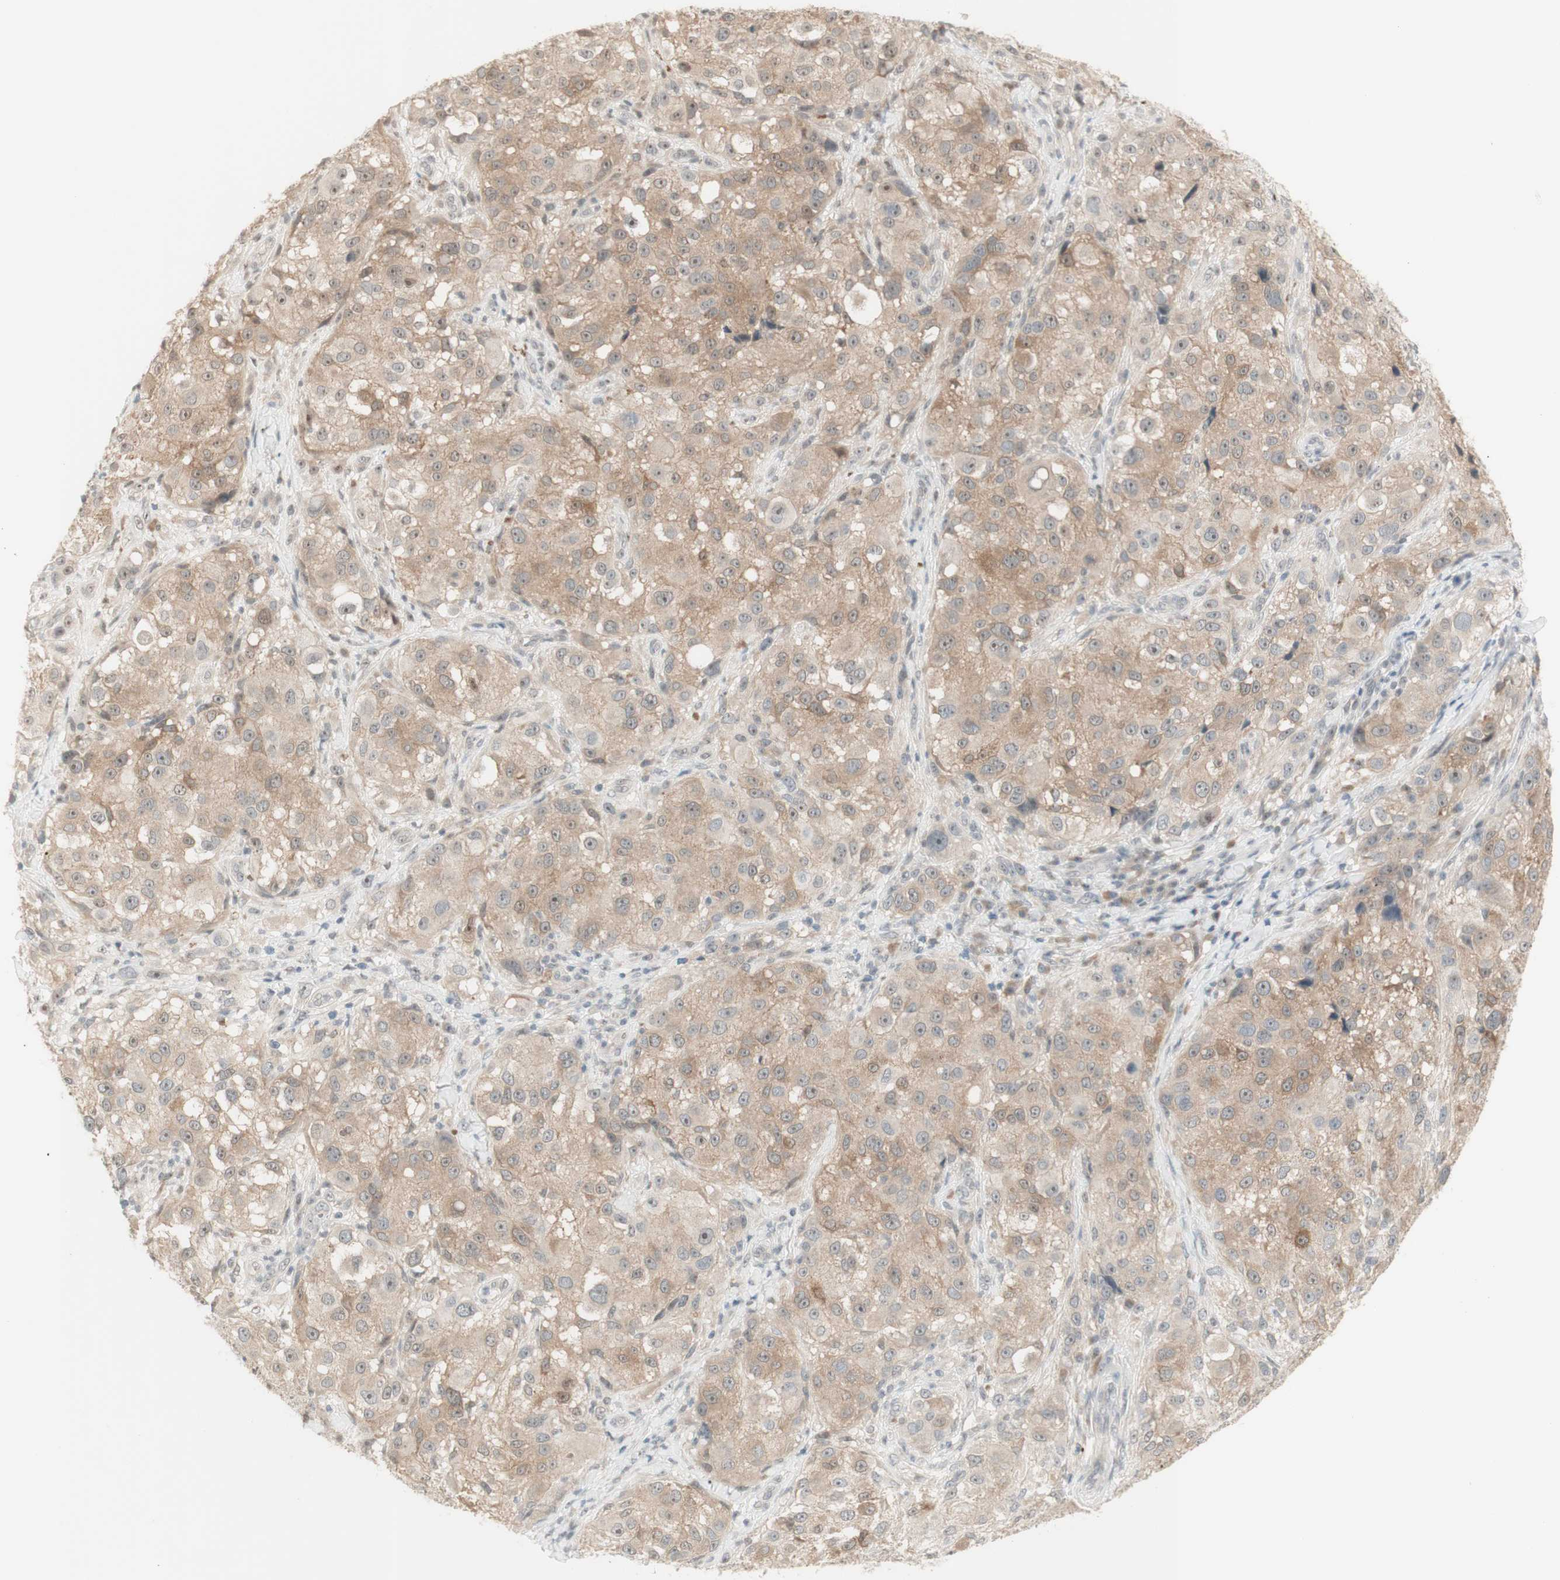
{"staining": {"intensity": "weak", "quantity": ">75%", "location": "cytoplasmic/membranous,nuclear"}, "tissue": "melanoma", "cell_type": "Tumor cells", "image_type": "cancer", "snomed": [{"axis": "morphology", "description": "Necrosis, NOS"}, {"axis": "morphology", "description": "Malignant melanoma, NOS"}, {"axis": "topography", "description": "Skin"}], "caption": "This micrograph reveals malignant melanoma stained with immunohistochemistry to label a protein in brown. The cytoplasmic/membranous and nuclear of tumor cells show weak positivity for the protein. Nuclei are counter-stained blue.", "gene": "PLCD4", "patient": {"sex": "female", "age": 87}}